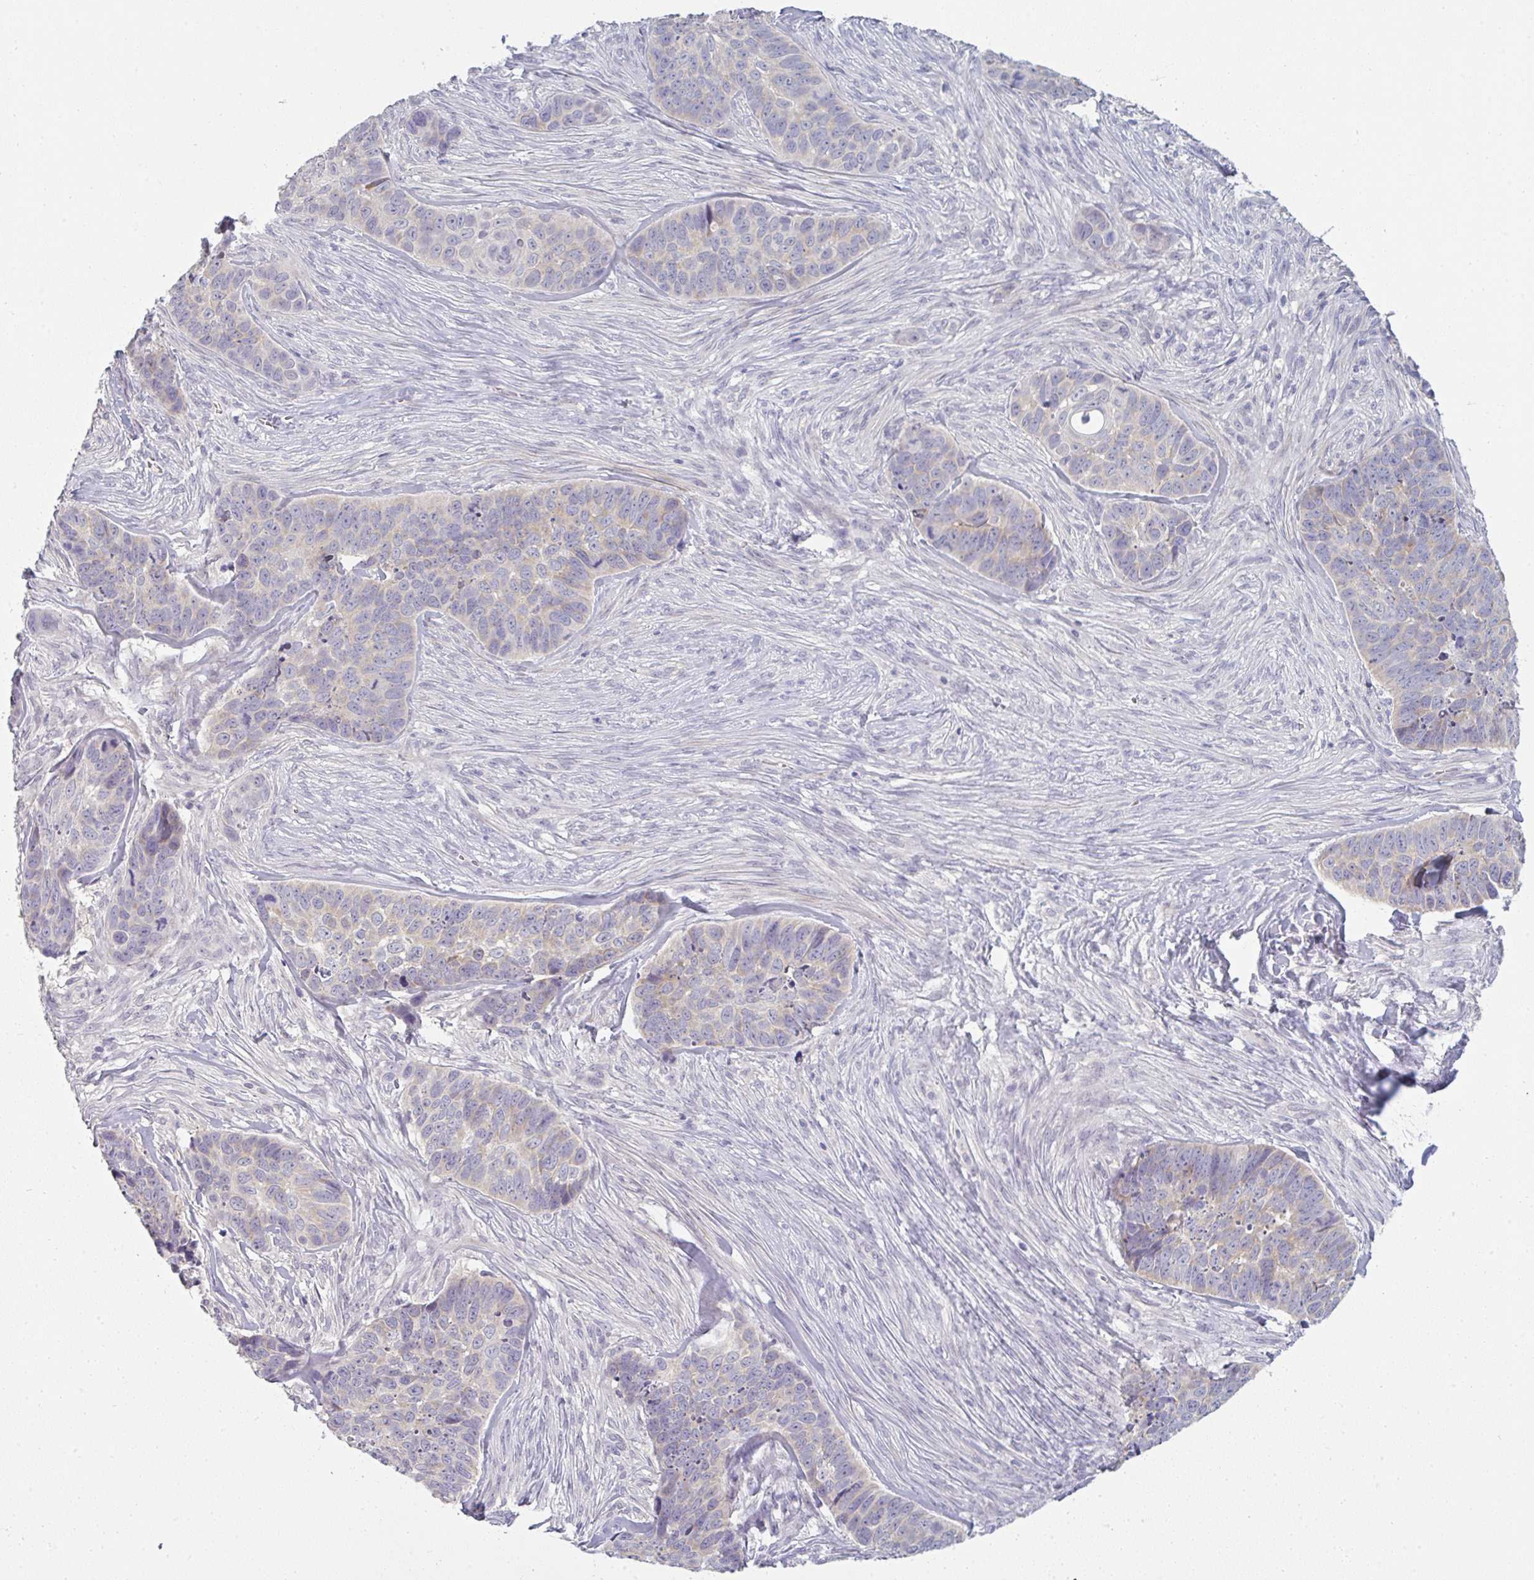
{"staining": {"intensity": "negative", "quantity": "none", "location": "none"}, "tissue": "skin cancer", "cell_type": "Tumor cells", "image_type": "cancer", "snomed": [{"axis": "morphology", "description": "Basal cell carcinoma"}, {"axis": "topography", "description": "Skin"}], "caption": "This is an IHC micrograph of basal cell carcinoma (skin). There is no staining in tumor cells.", "gene": "PPFIA4", "patient": {"sex": "female", "age": 82}}